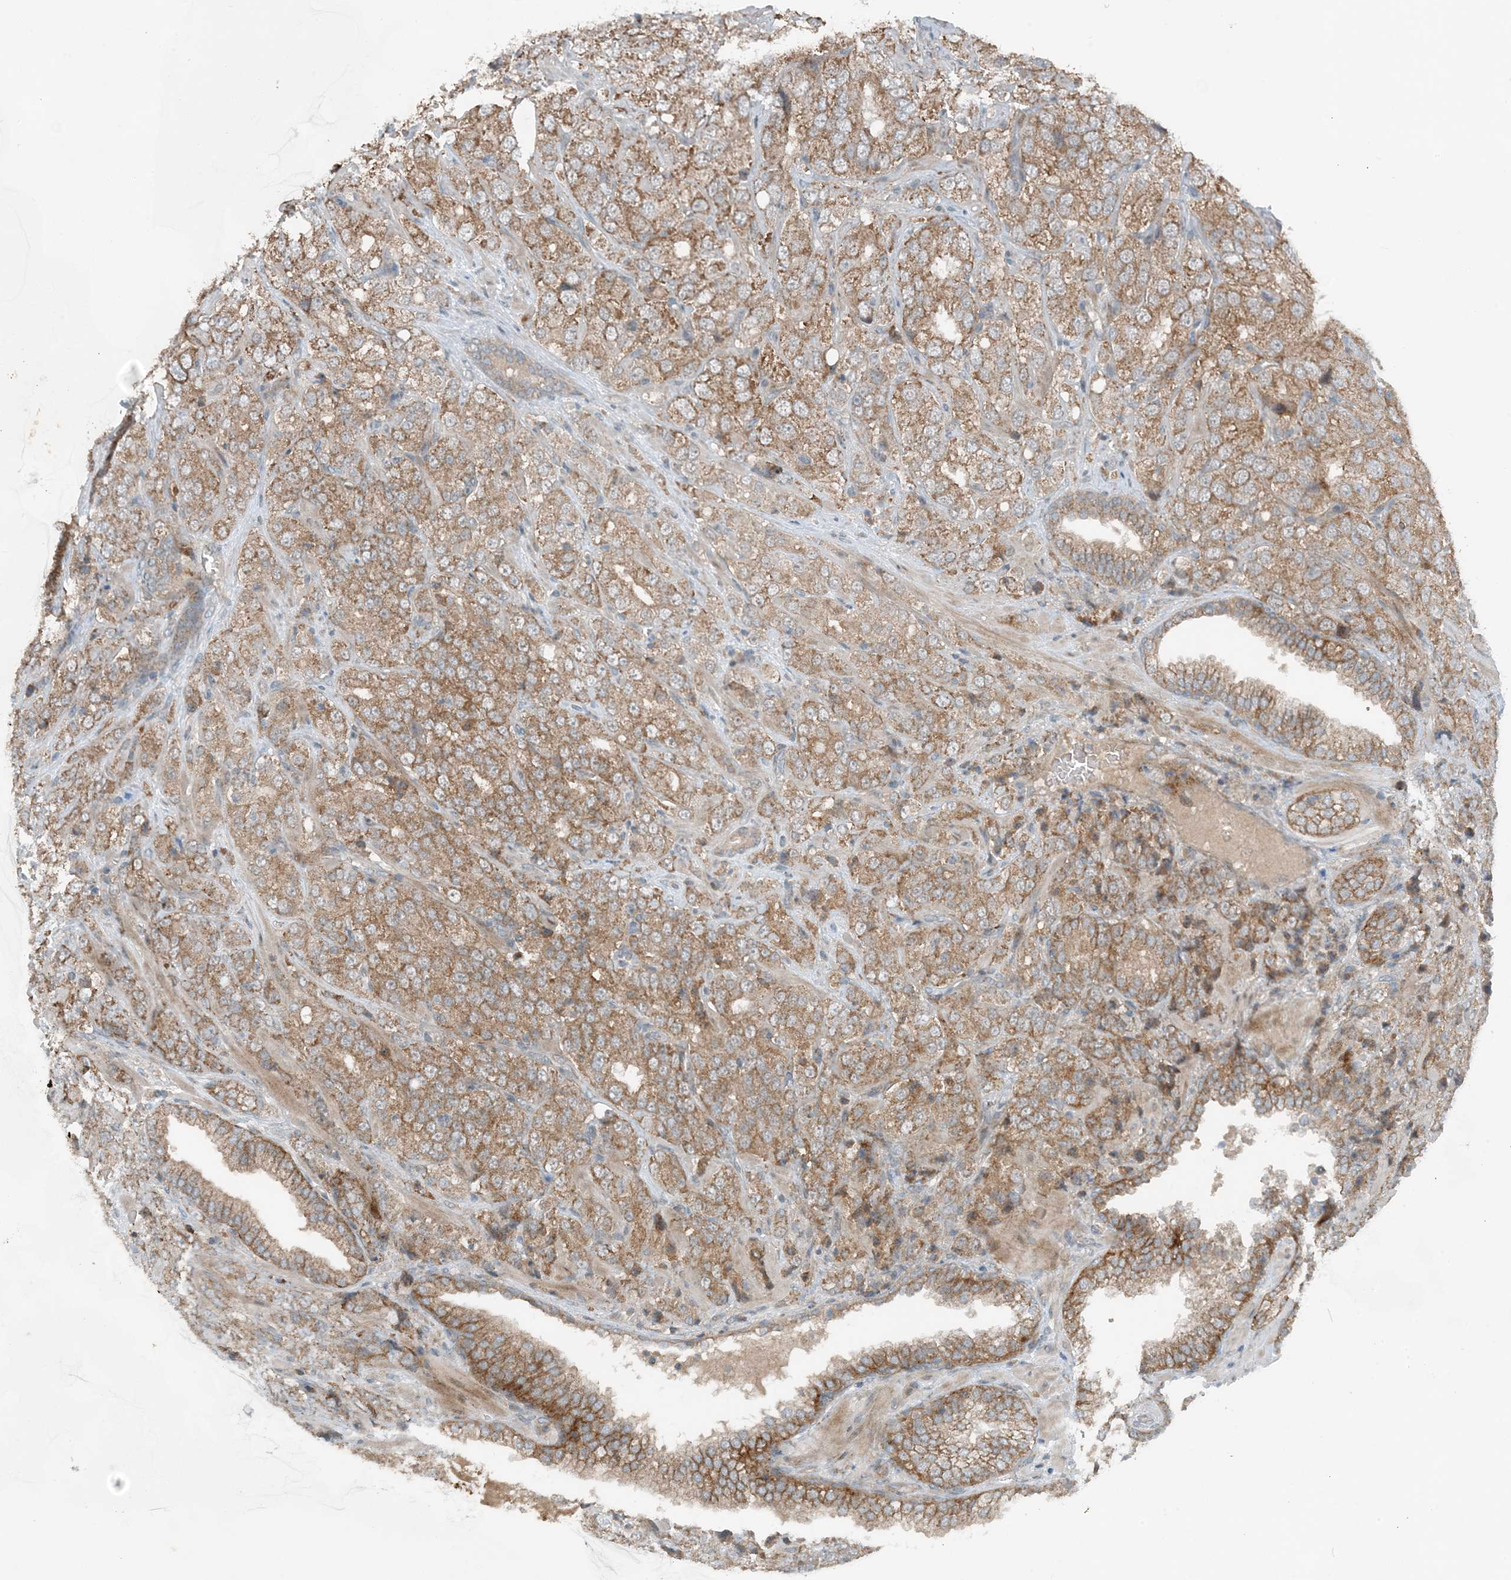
{"staining": {"intensity": "moderate", "quantity": ">75%", "location": "cytoplasmic/membranous"}, "tissue": "prostate cancer", "cell_type": "Tumor cells", "image_type": "cancer", "snomed": [{"axis": "morphology", "description": "Adenocarcinoma, High grade"}, {"axis": "topography", "description": "Prostate"}], "caption": "Protein expression by immunohistochemistry (IHC) exhibits moderate cytoplasmic/membranous expression in about >75% of tumor cells in prostate cancer.", "gene": "MITD1", "patient": {"sex": "male", "age": 58}}